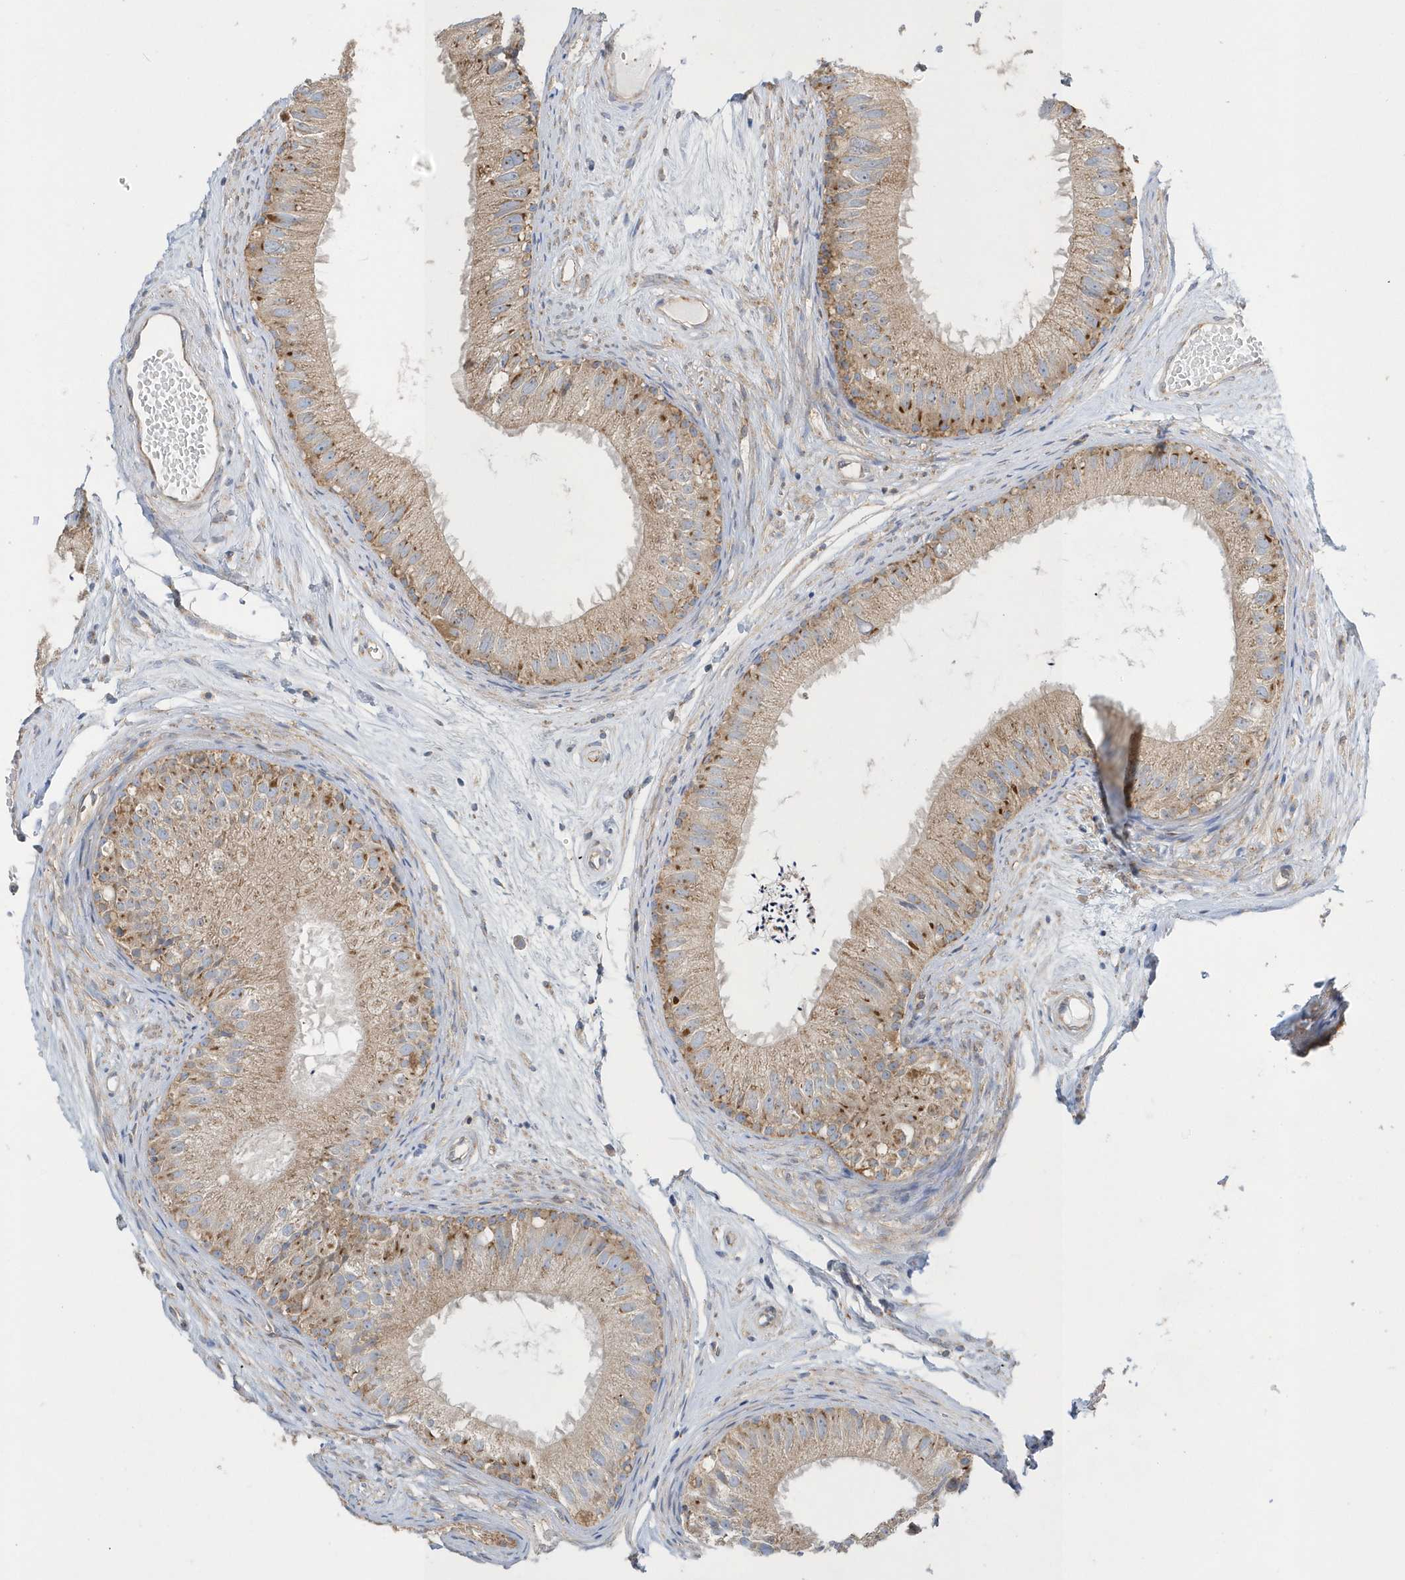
{"staining": {"intensity": "moderate", "quantity": ">75%", "location": "cytoplasmic/membranous"}, "tissue": "epididymis", "cell_type": "Glandular cells", "image_type": "normal", "snomed": [{"axis": "morphology", "description": "Normal tissue, NOS"}, {"axis": "topography", "description": "Epididymis"}], "caption": "A photomicrograph of epididymis stained for a protein exhibits moderate cytoplasmic/membranous brown staining in glandular cells. (brown staining indicates protein expression, while blue staining denotes nuclei).", "gene": "SPATA5", "patient": {"sex": "male", "age": 77}}